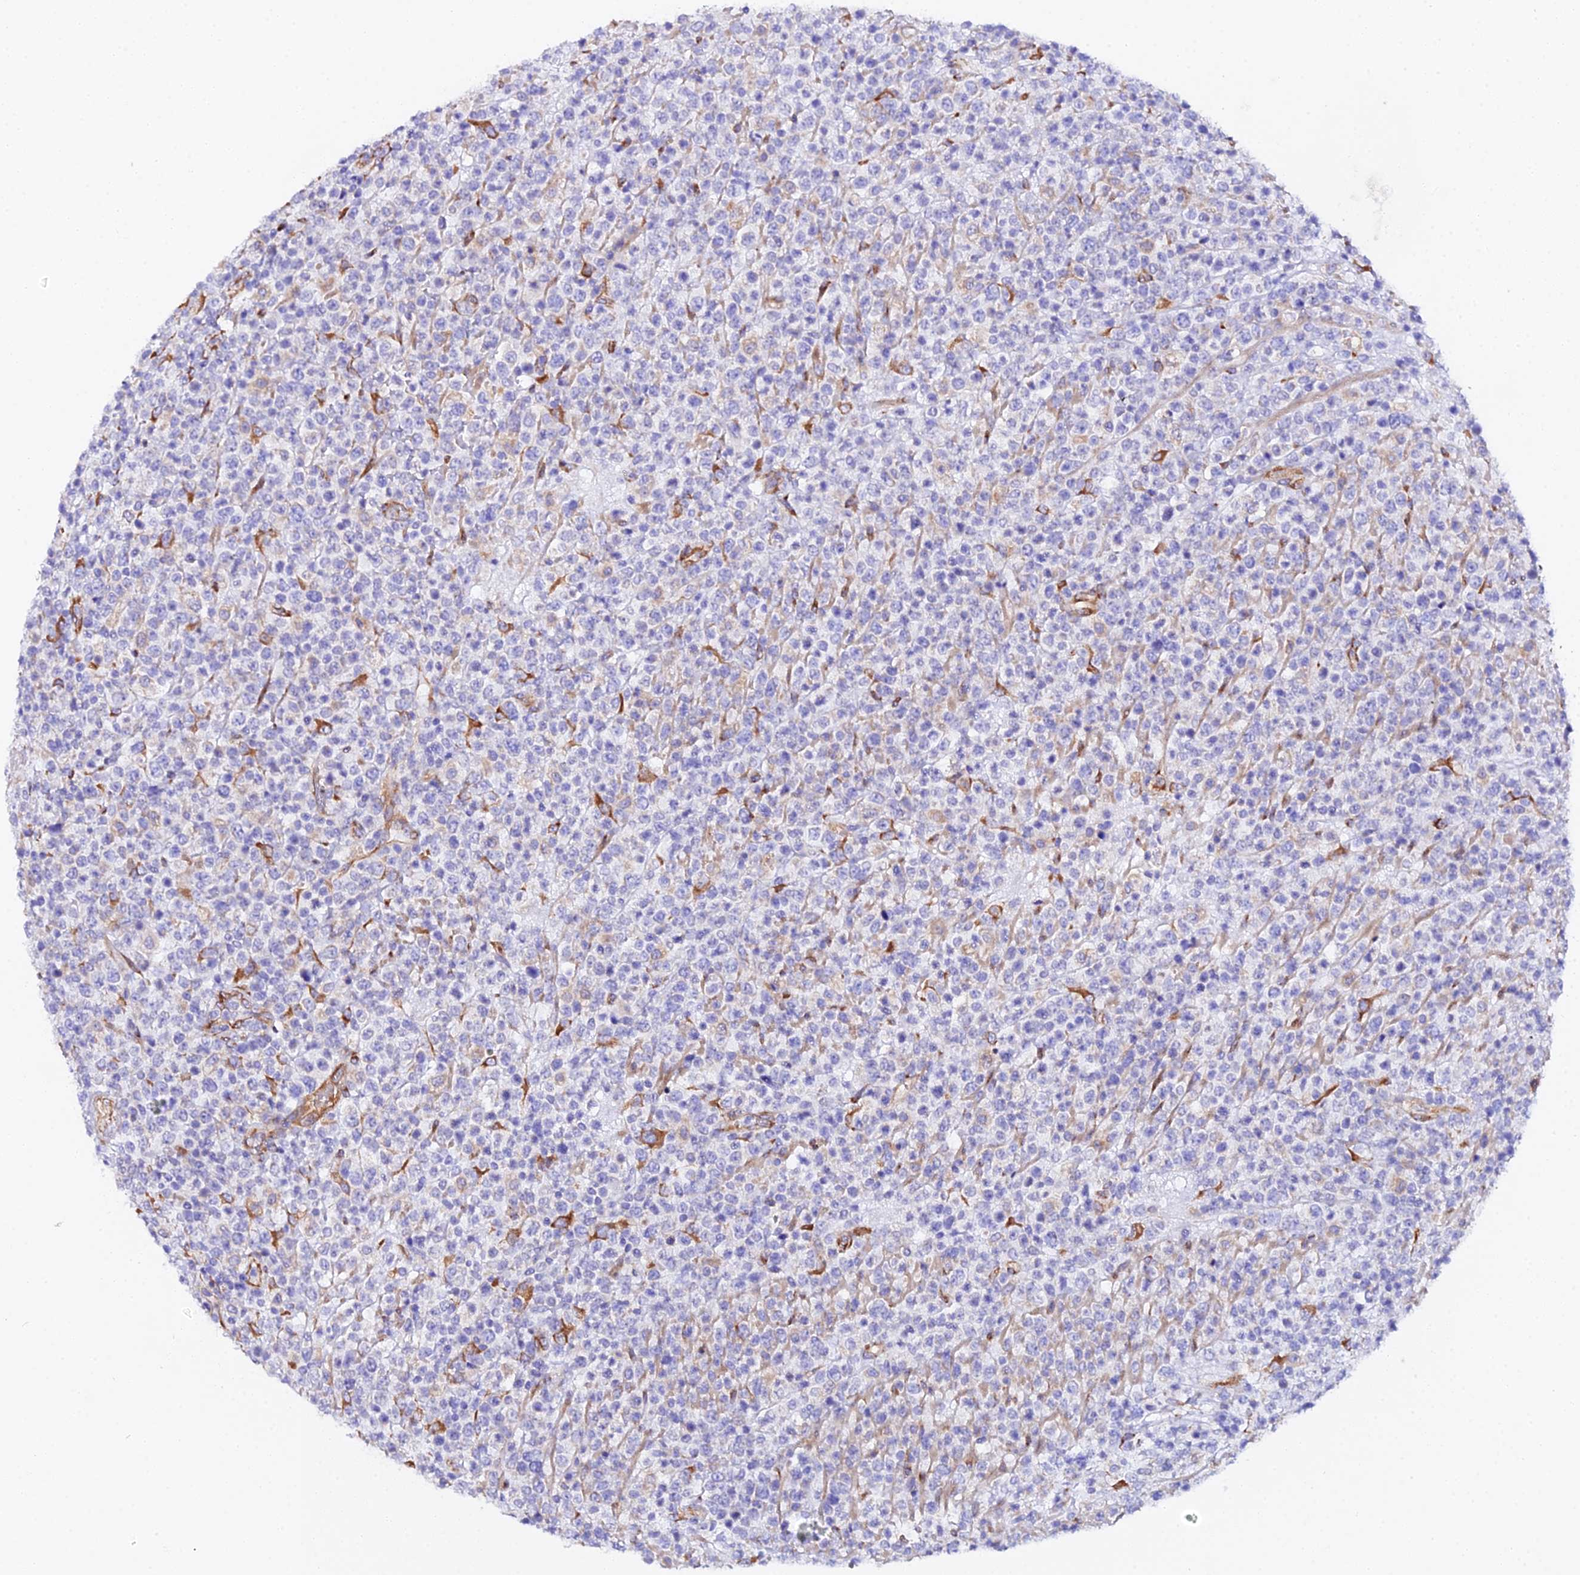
{"staining": {"intensity": "negative", "quantity": "none", "location": "none"}, "tissue": "lymphoma", "cell_type": "Tumor cells", "image_type": "cancer", "snomed": [{"axis": "morphology", "description": "Malignant lymphoma, non-Hodgkin's type, High grade"}, {"axis": "topography", "description": "Colon"}], "caption": "There is no significant positivity in tumor cells of lymphoma.", "gene": "CFAP45", "patient": {"sex": "female", "age": 53}}